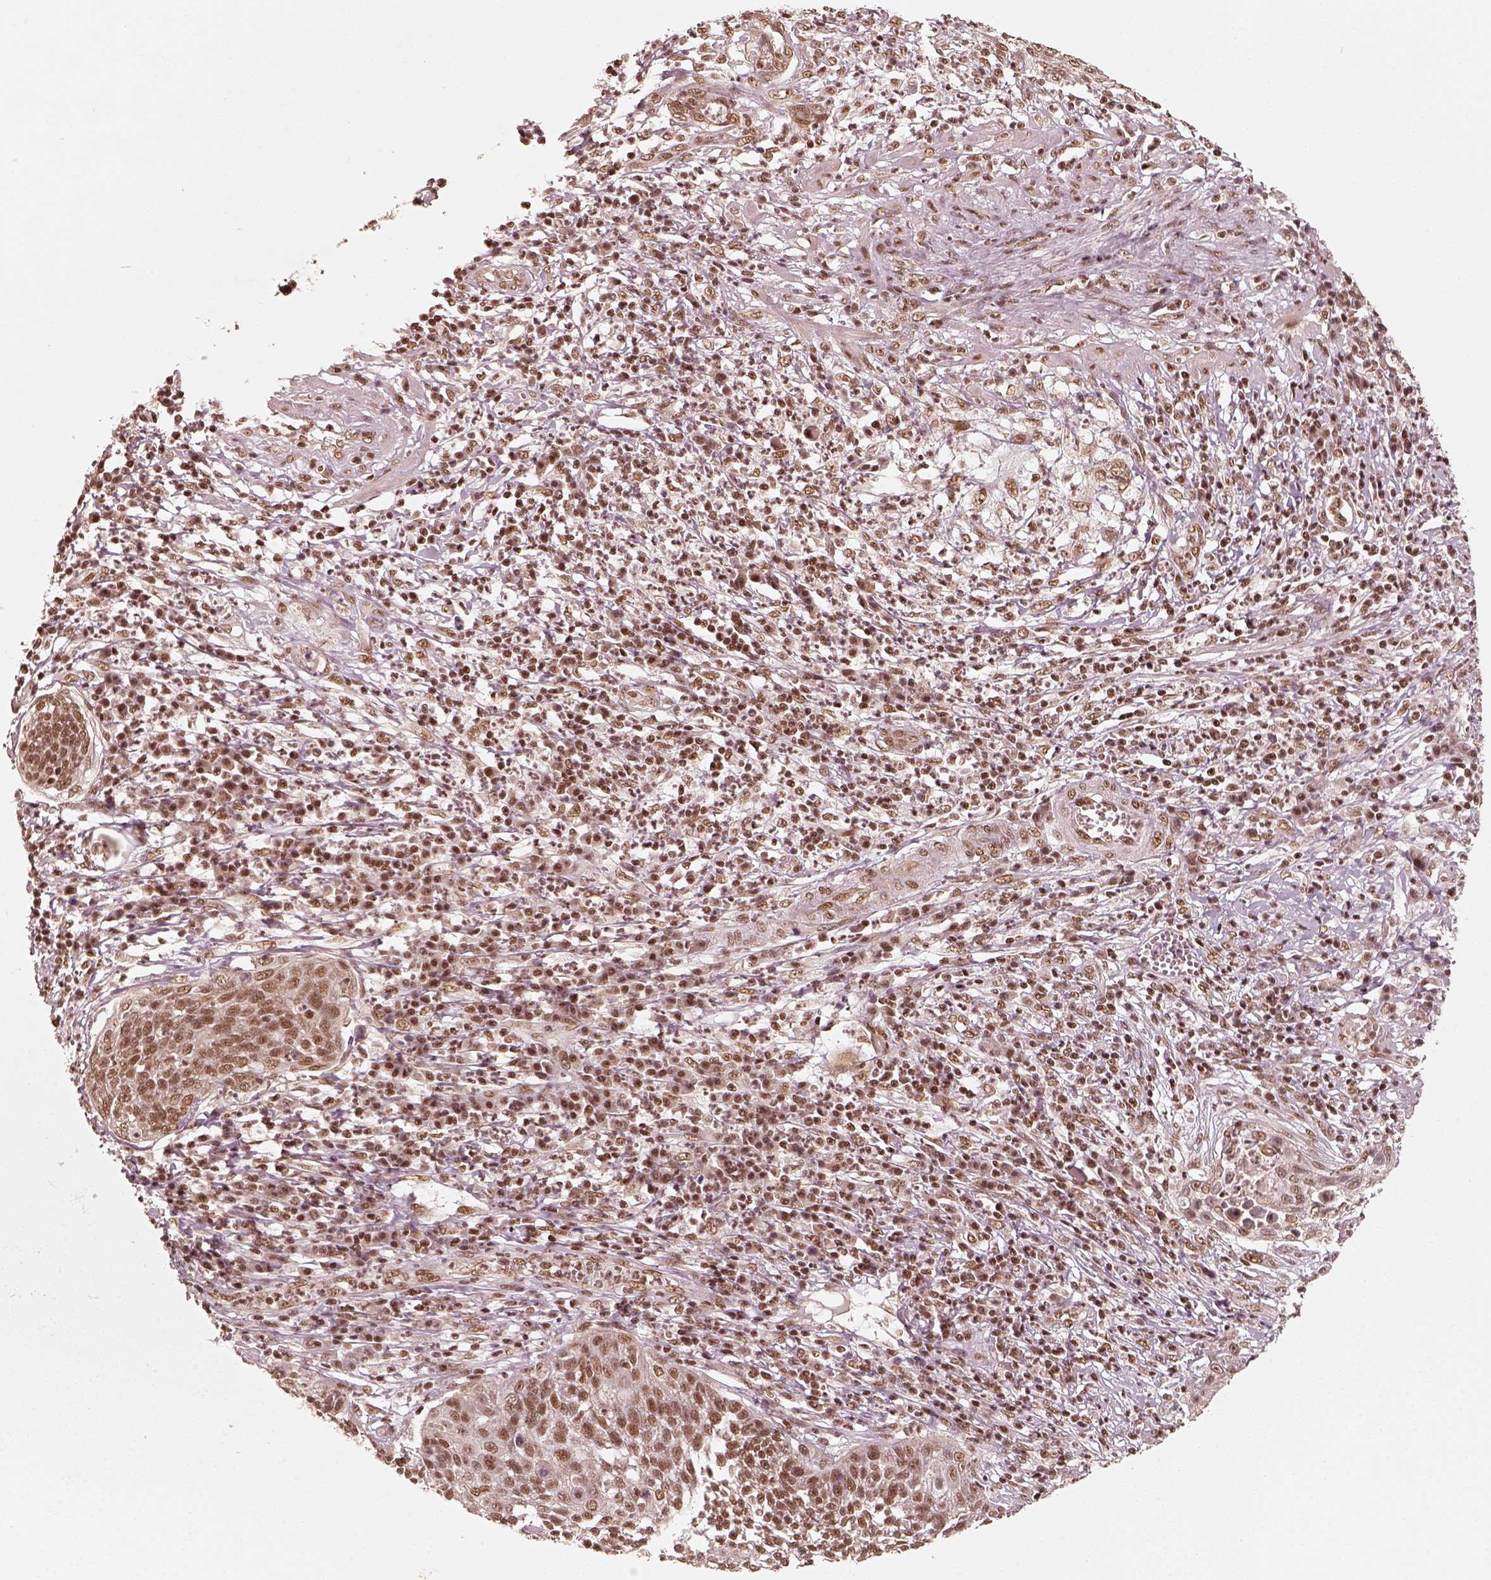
{"staining": {"intensity": "moderate", "quantity": ">75%", "location": "nuclear"}, "tissue": "cervical cancer", "cell_type": "Tumor cells", "image_type": "cancer", "snomed": [{"axis": "morphology", "description": "Squamous cell carcinoma, NOS"}, {"axis": "topography", "description": "Cervix"}], "caption": "DAB immunohistochemical staining of human cervical cancer (squamous cell carcinoma) demonstrates moderate nuclear protein expression in about >75% of tumor cells.", "gene": "GMEB2", "patient": {"sex": "female", "age": 34}}